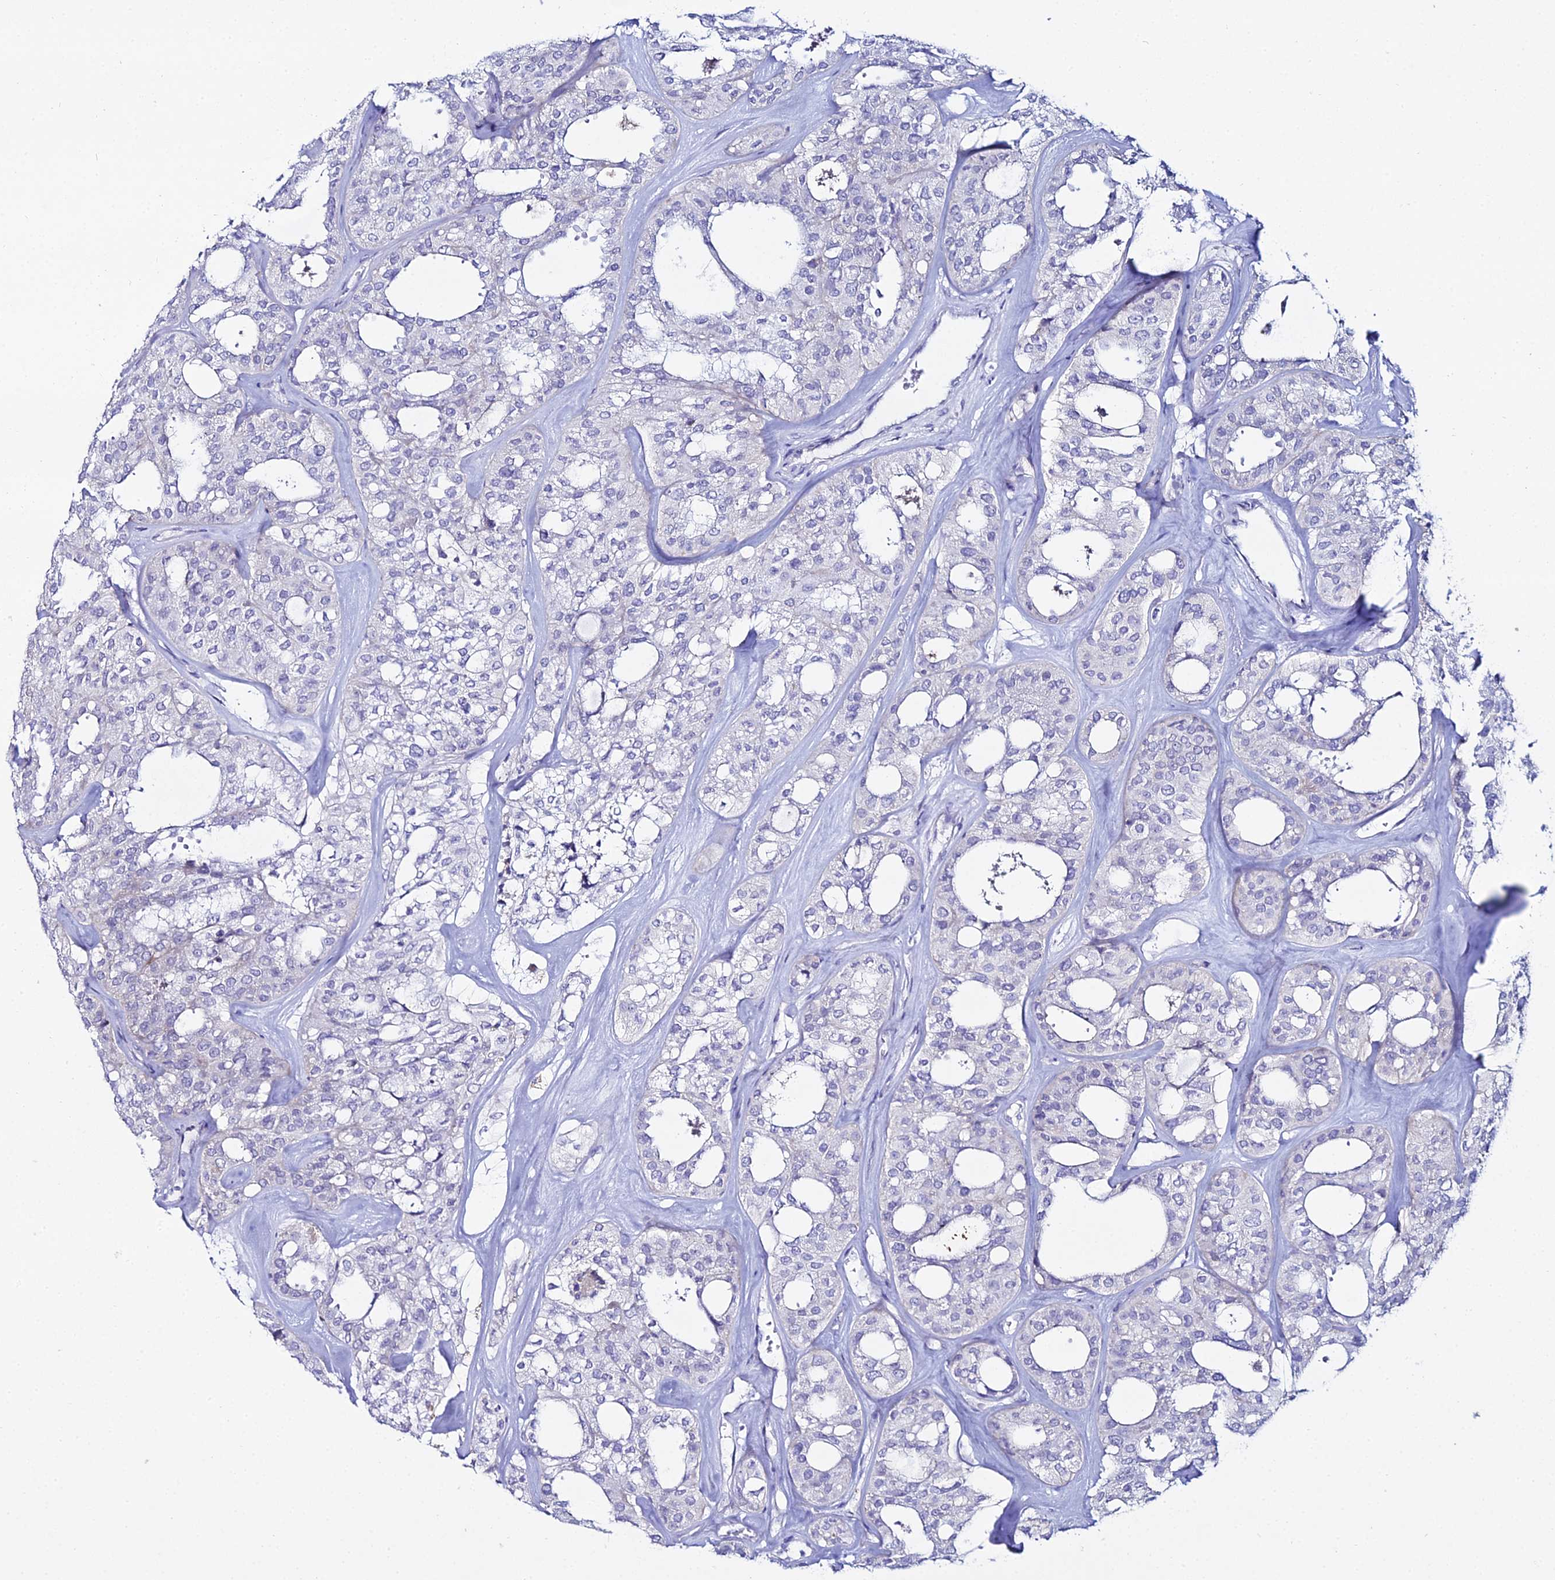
{"staining": {"intensity": "negative", "quantity": "none", "location": "none"}, "tissue": "thyroid cancer", "cell_type": "Tumor cells", "image_type": "cancer", "snomed": [{"axis": "morphology", "description": "Follicular adenoma carcinoma, NOS"}, {"axis": "topography", "description": "Thyroid gland"}], "caption": "This is an IHC micrograph of thyroid cancer (follicular adenoma carcinoma). There is no expression in tumor cells.", "gene": "DHX34", "patient": {"sex": "male", "age": 75}}